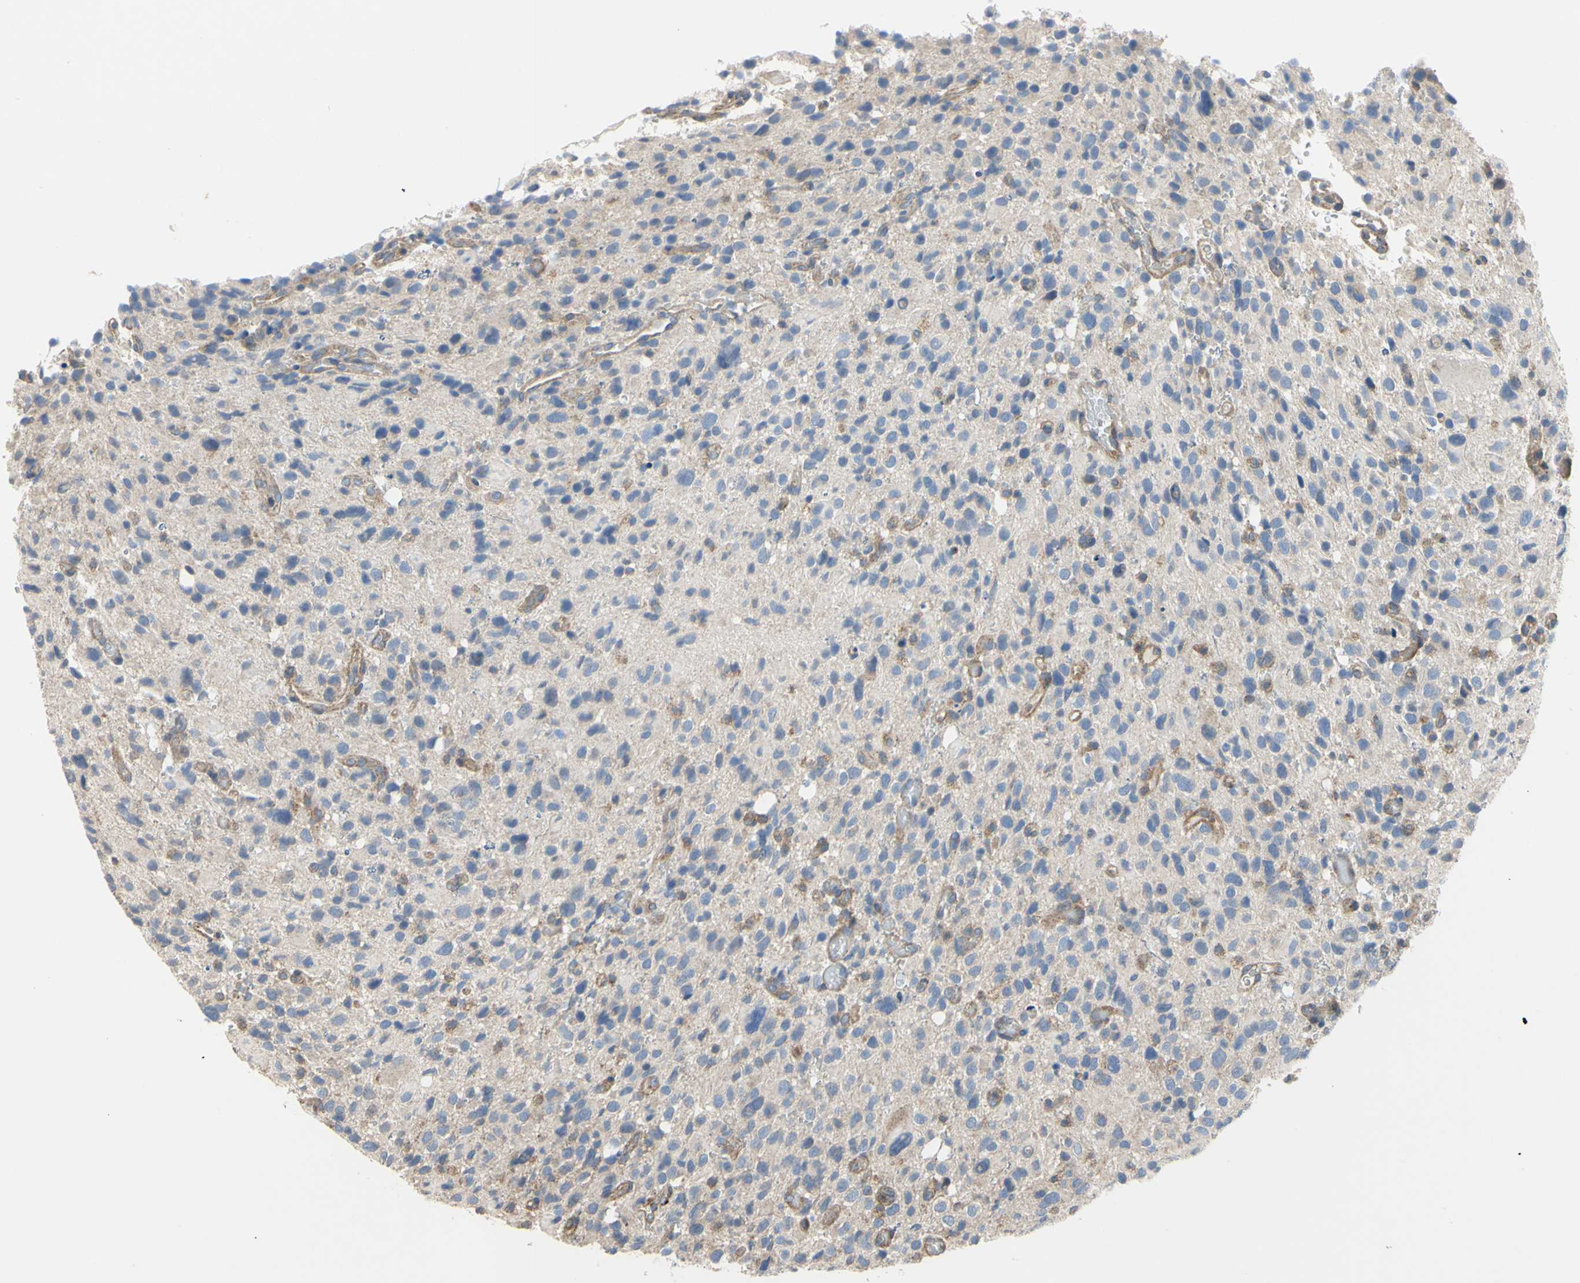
{"staining": {"intensity": "negative", "quantity": "none", "location": "none"}, "tissue": "glioma", "cell_type": "Tumor cells", "image_type": "cancer", "snomed": [{"axis": "morphology", "description": "Glioma, malignant, High grade"}, {"axis": "topography", "description": "Brain"}], "caption": "Immunohistochemical staining of human malignant glioma (high-grade) demonstrates no significant positivity in tumor cells.", "gene": "BECN1", "patient": {"sex": "male", "age": 48}}